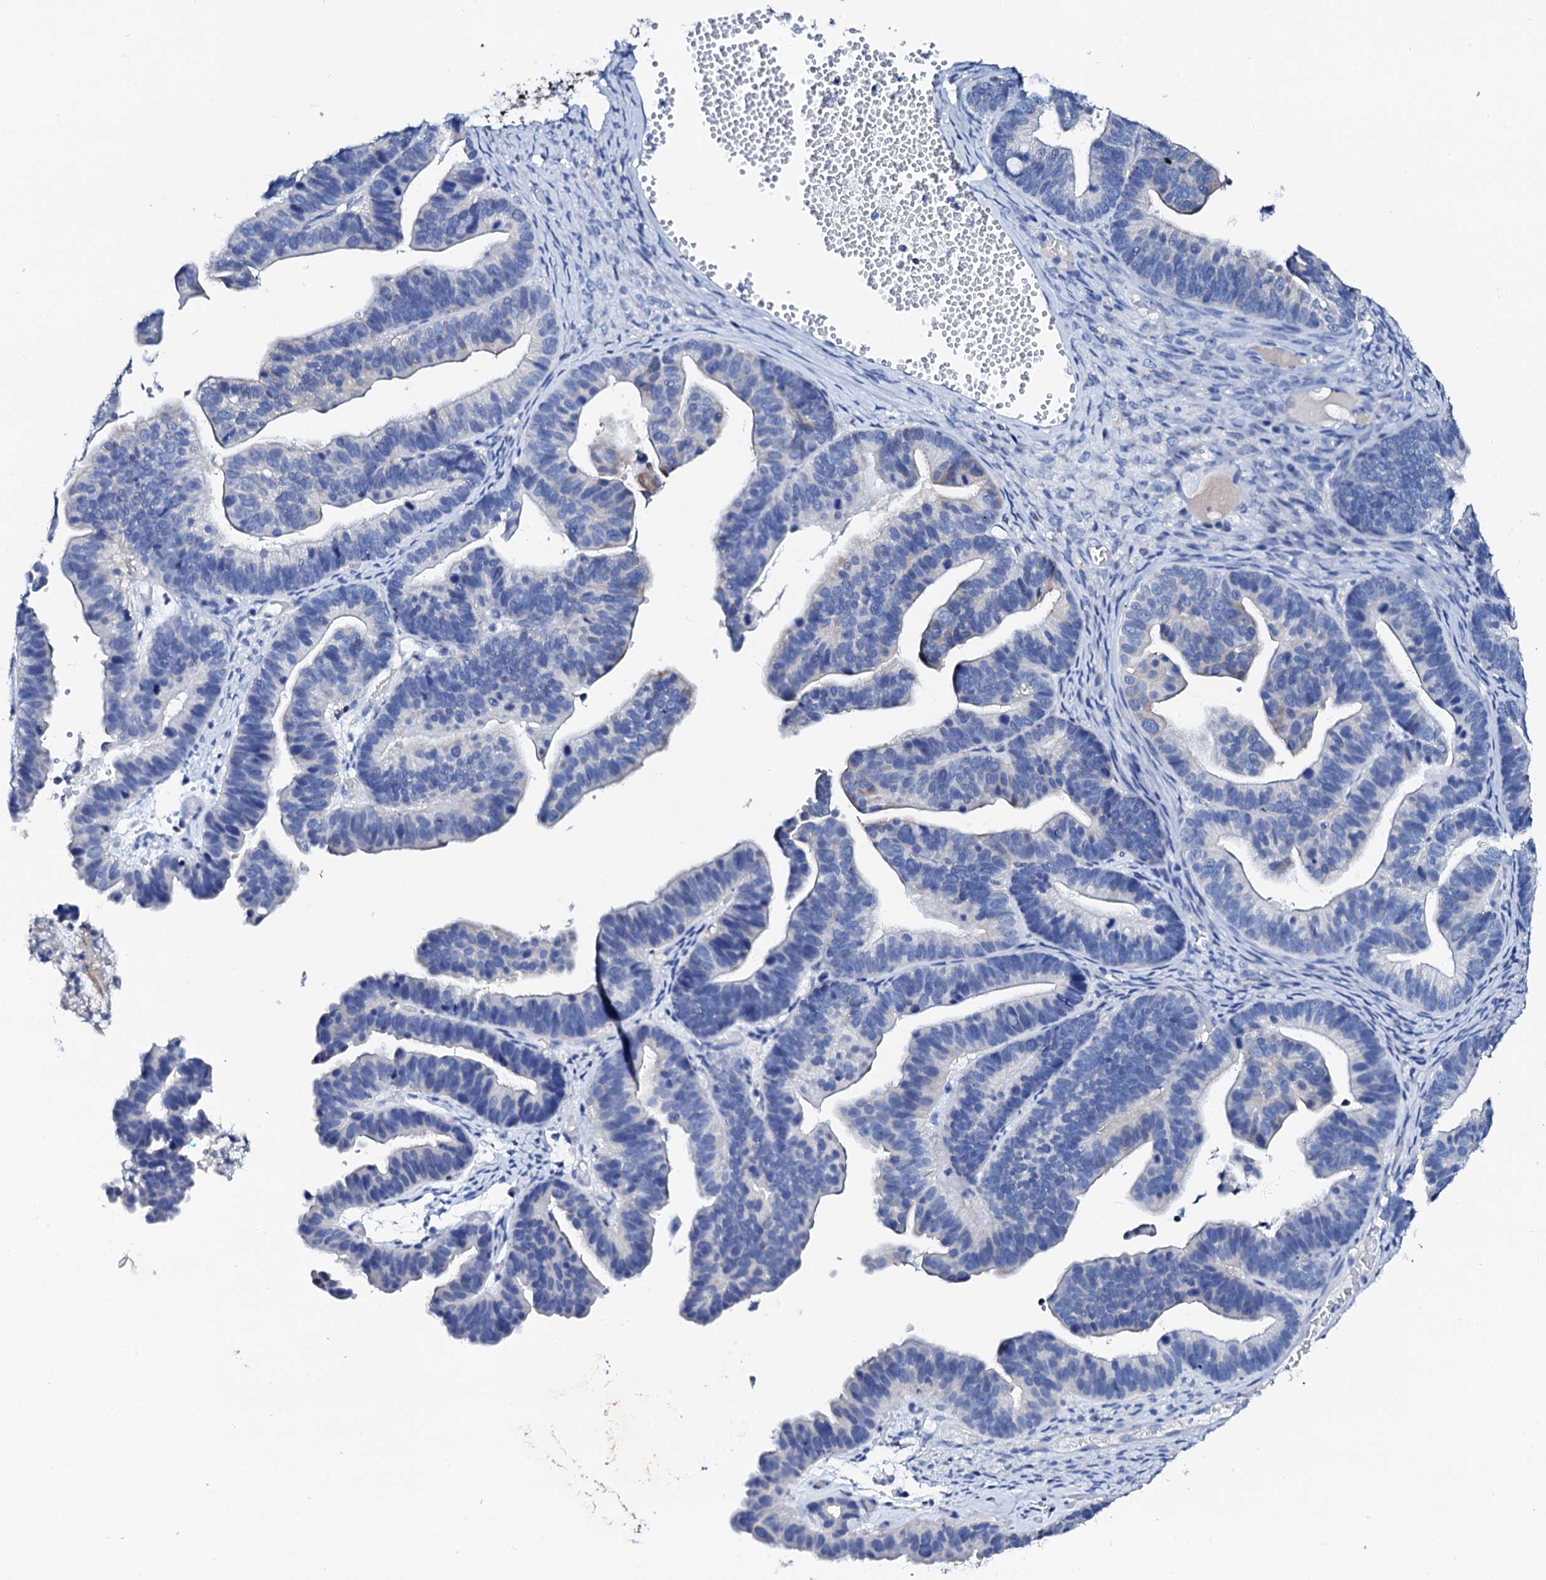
{"staining": {"intensity": "weak", "quantity": "<25%", "location": "cytoplasmic/membranous"}, "tissue": "ovarian cancer", "cell_type": "Tumor cells", "image_type": "cancer", "snomed": [{"axis": "morphology", "description": "Cystadenocarcinoma, serous, NOS"}, {"axis": "topography", "description": "Ovary"}], "caption": "An immunohistochemistry photomicrograph of ovarian cancer is shown. There is no staining in tumor cells of ovarian cancer.", "gene": "GLB1L3", "patient": {"sex": "female", "age": 56}}